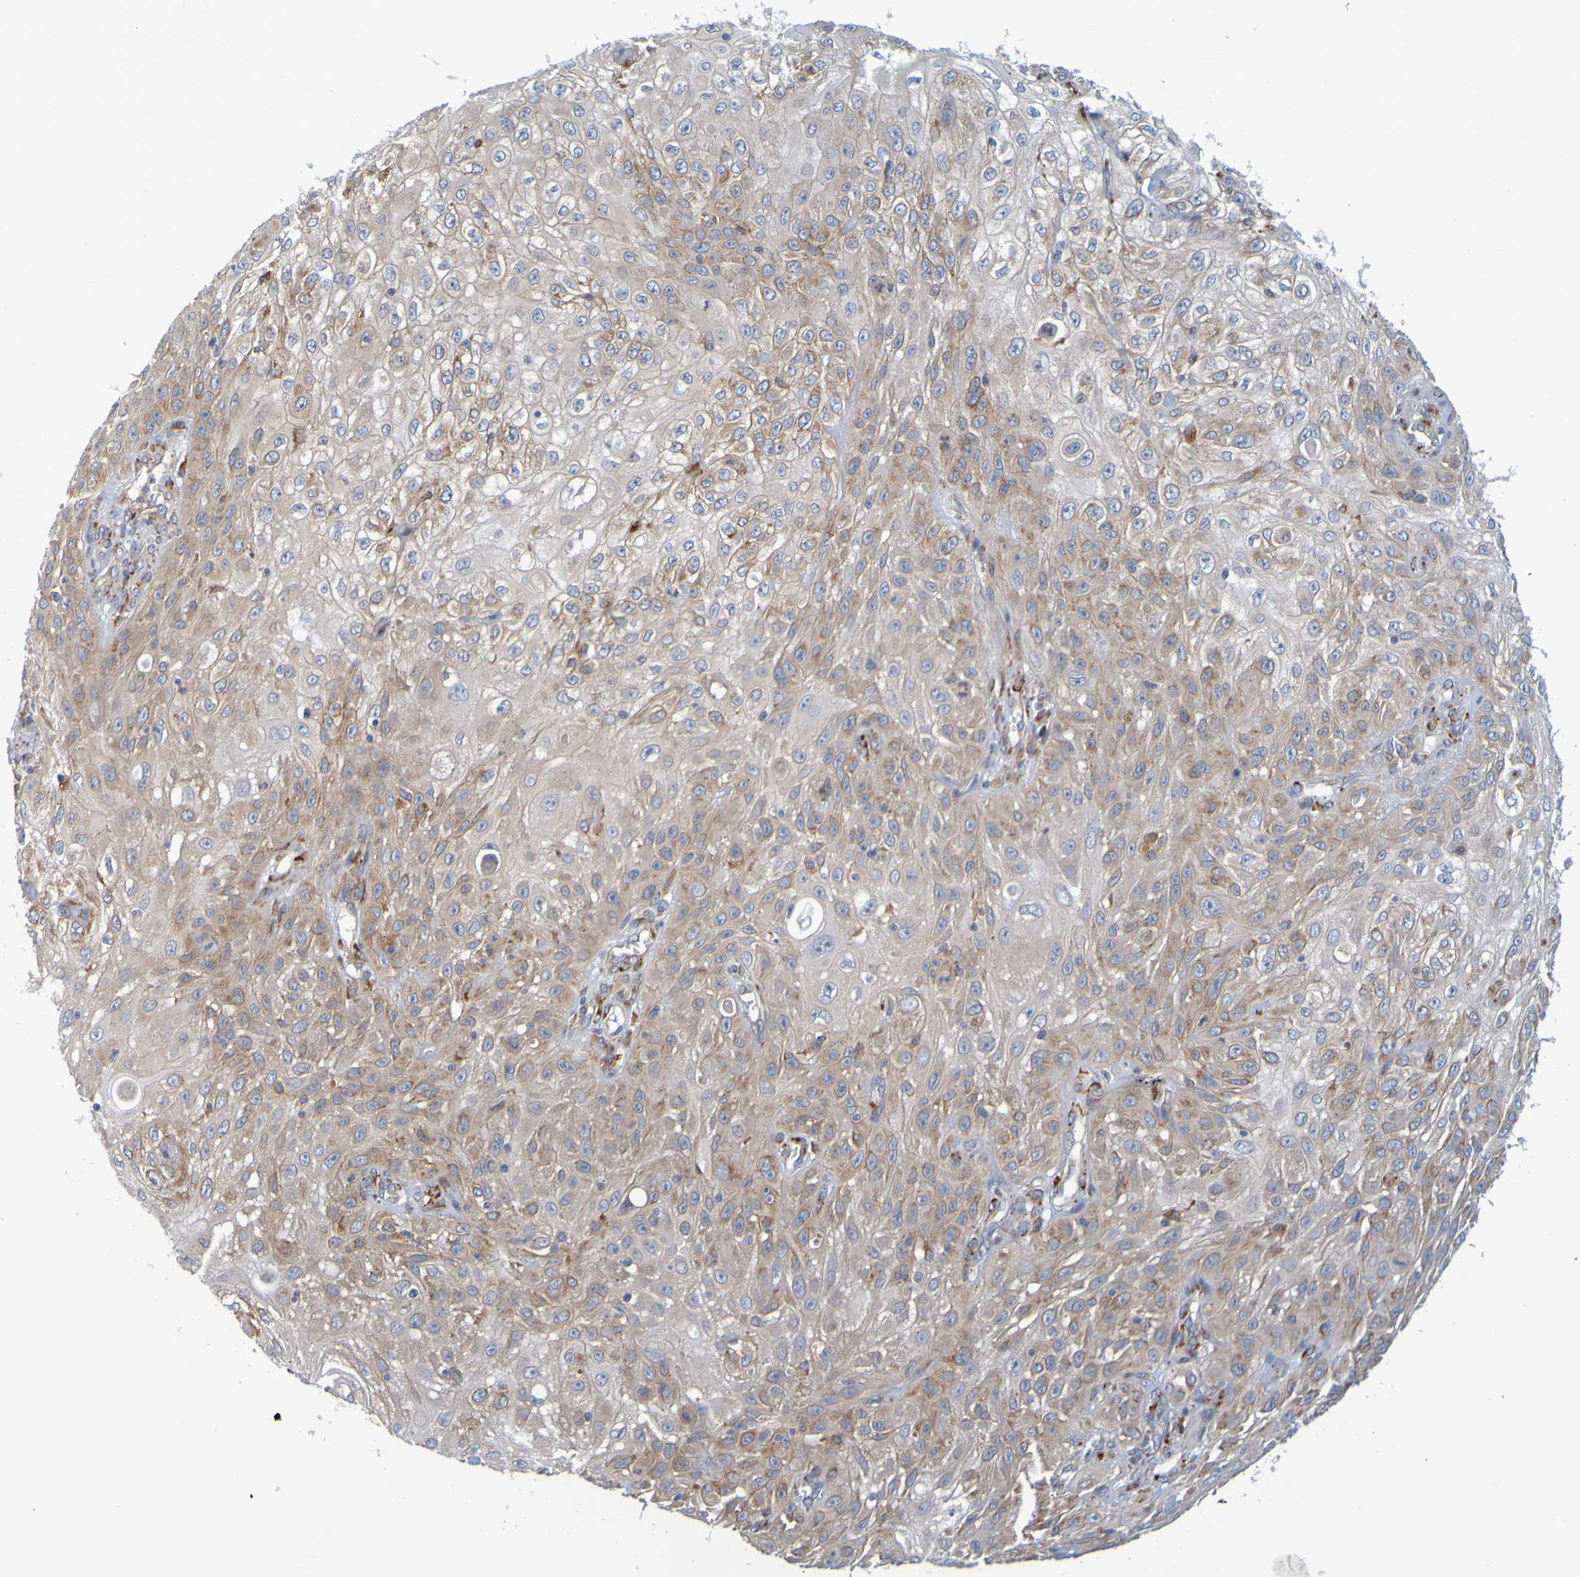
{"staining": {"intensity": "moderate", "quantity": "25%-75%", "location": "cytoplasmic/membranous"}, "tissue": "skin cancer", "cell_type": "Tumor cells", "image_type": "cancer", "snomed": [{"axis": "morphology", "description": "Squamous cell carcinoma, NOS"}, {"axis": "topography", "description": "Skin"}], "caption": "Protein staining of squamous cell carcinoma (skin) tissue shows moderate cytoplasmic/membranous staining in about 25%-75% of tumor cells.", "gene": "SIL1", "patient": {"sex": "male", "age": 75}}